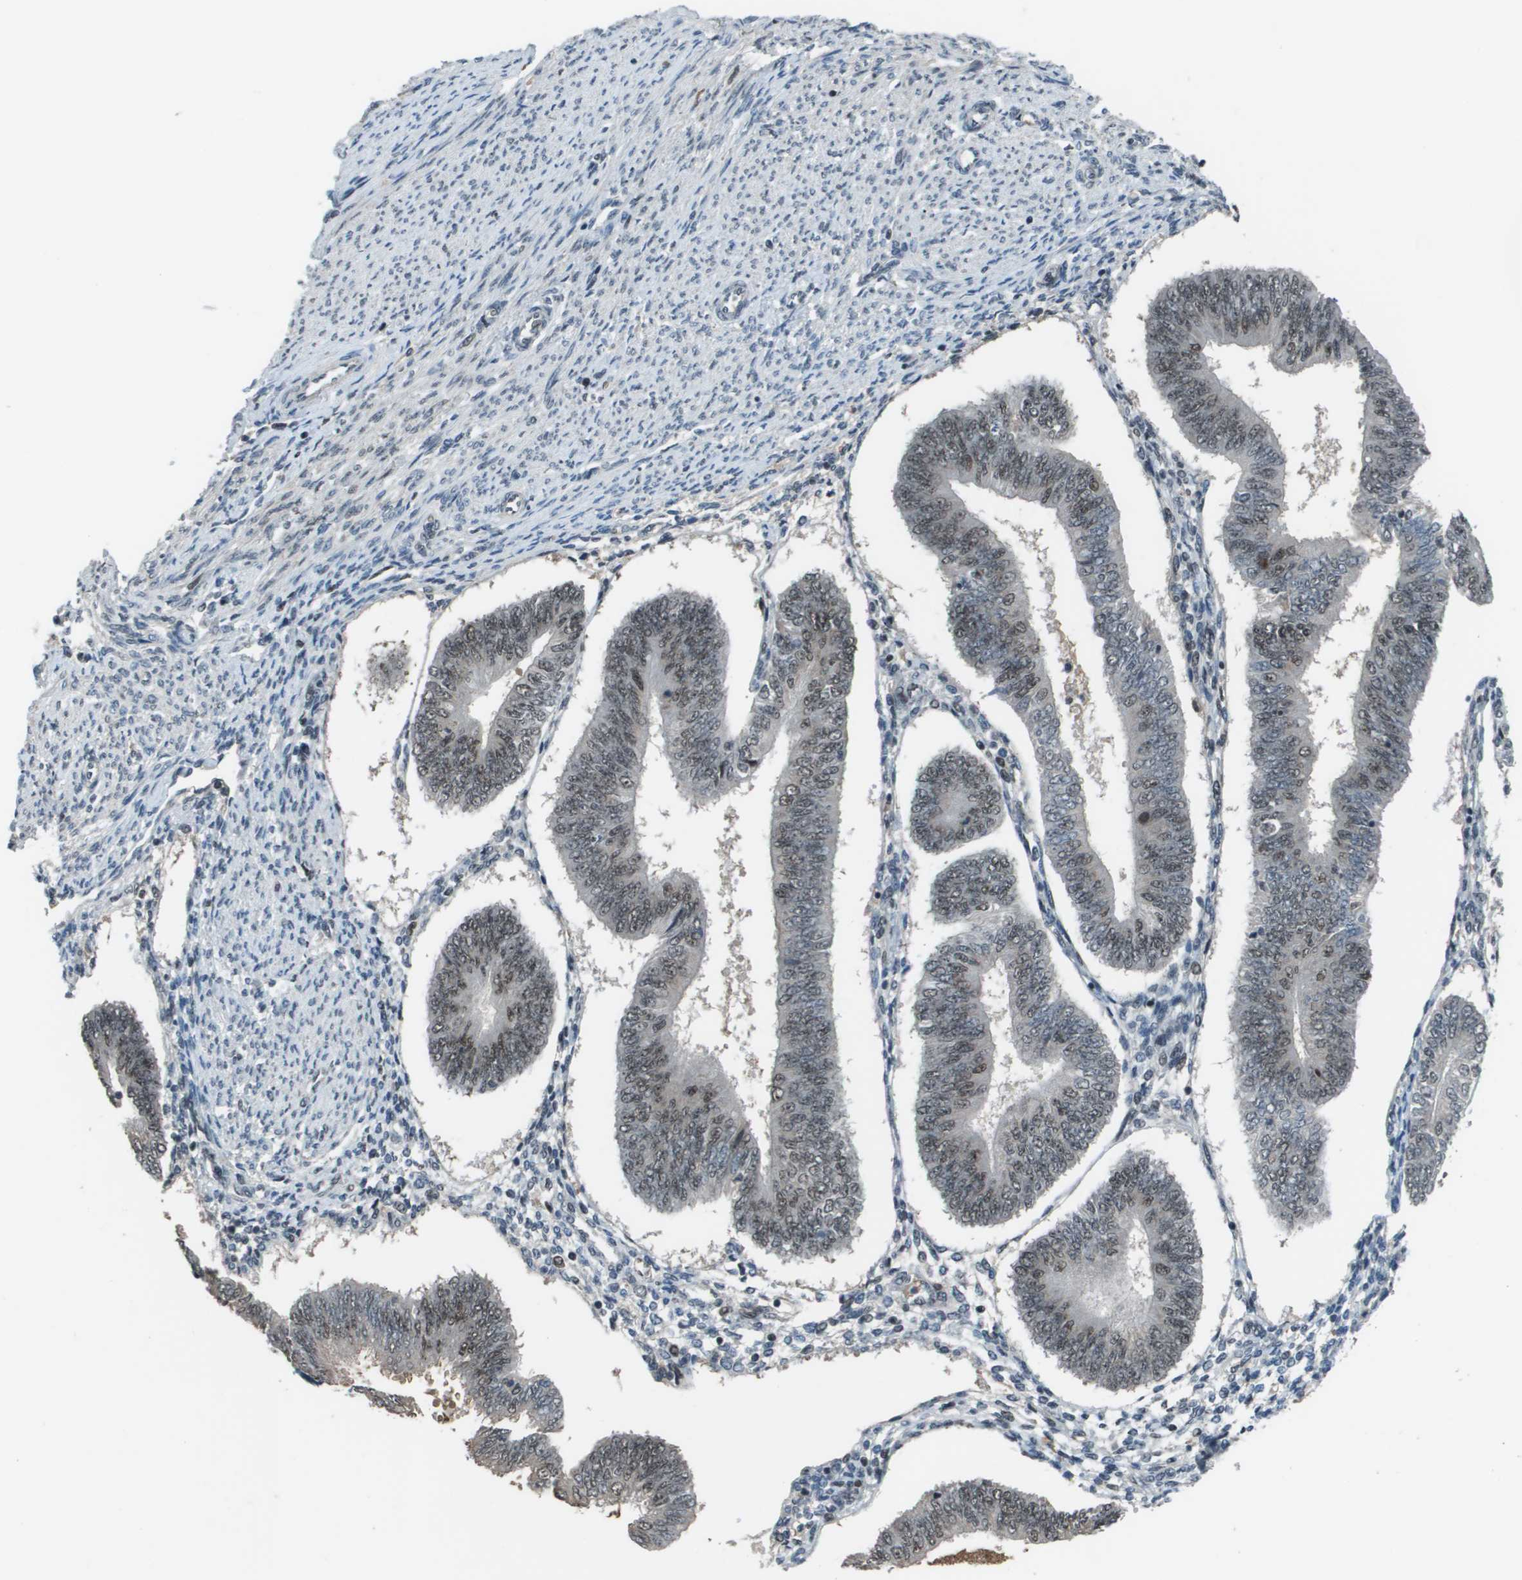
{"staining": {"intensity": "moderate", "quantity": "25%-75%", "location": "nuclear"}, "tissue": "endometrial cancer", "cell_type": "Tumor cells", "image_type": "cancer", "snomed": [{"axis": "morphology", "description": "Adenocarcinoma, NOS"}, {"axis": "topography", "description": "Endometrium"}], "caption": "Tumor cells demonstrate medium levels of moderate nuclear positivity in approximately 25%-75% of cells in endometrial cancer (adenocarcinoma).", "gene": "THRAP3", "patient": {"sex": "female", "age": 58}}